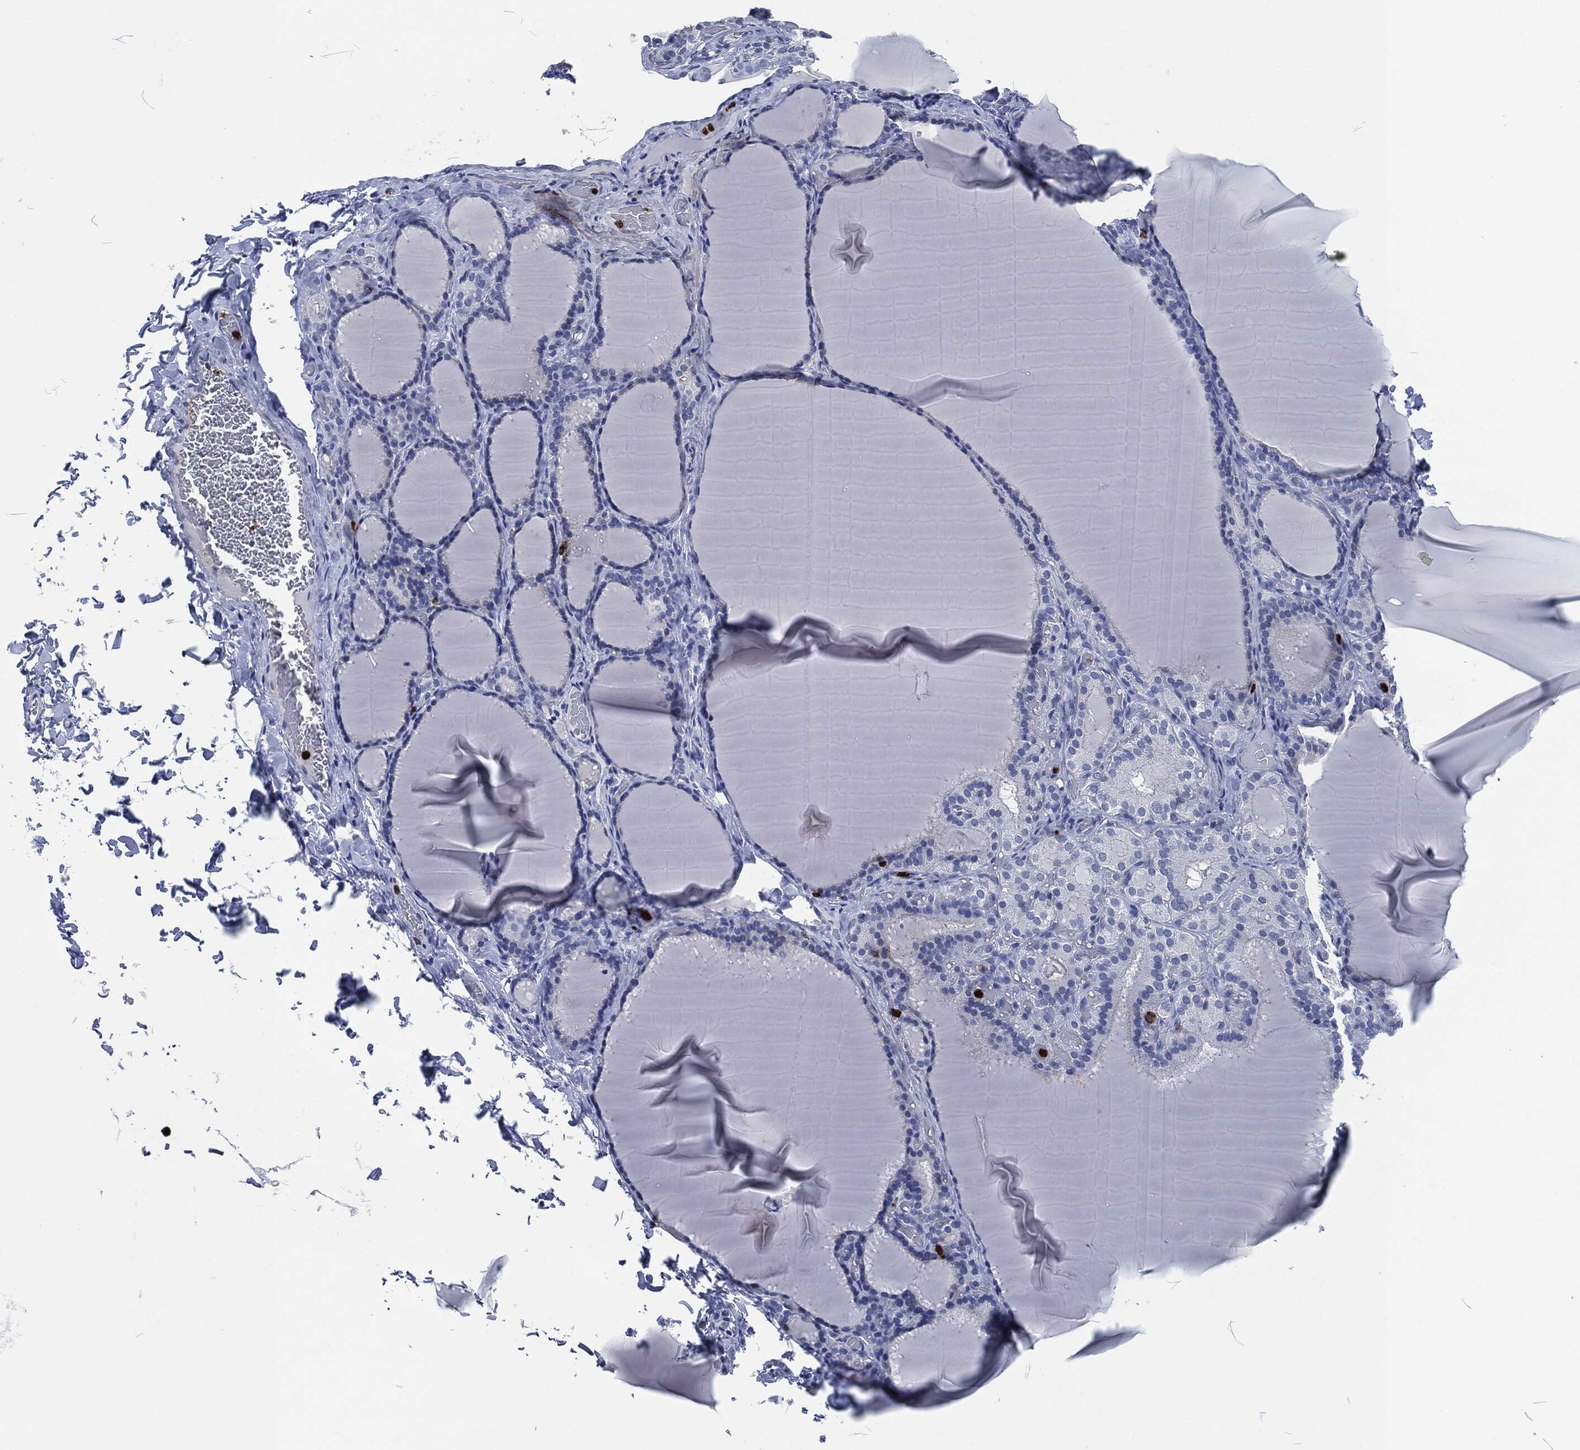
{"staining": {"intensity": "negative", "quantity": "none", "location": "none"}, "tissue": "thyroid gland", "cell_type": "Glandular cells", "image_type": "normal", "snomed": [{"axis": "morphology", "description": "Normal tissue, NOS"}, {"axis": "morphology", "description": "Hyperplasia, NOS"}, {"axis": "topography", "description": "Thyroid gland"}], "caption": "This is an immunohistochemistry (IHC) micrograph of unremarkable thyroid gland. There is no expression in glandular cells.", "gene": "MPO", "patient": {"sex": "female", "age": 27}}